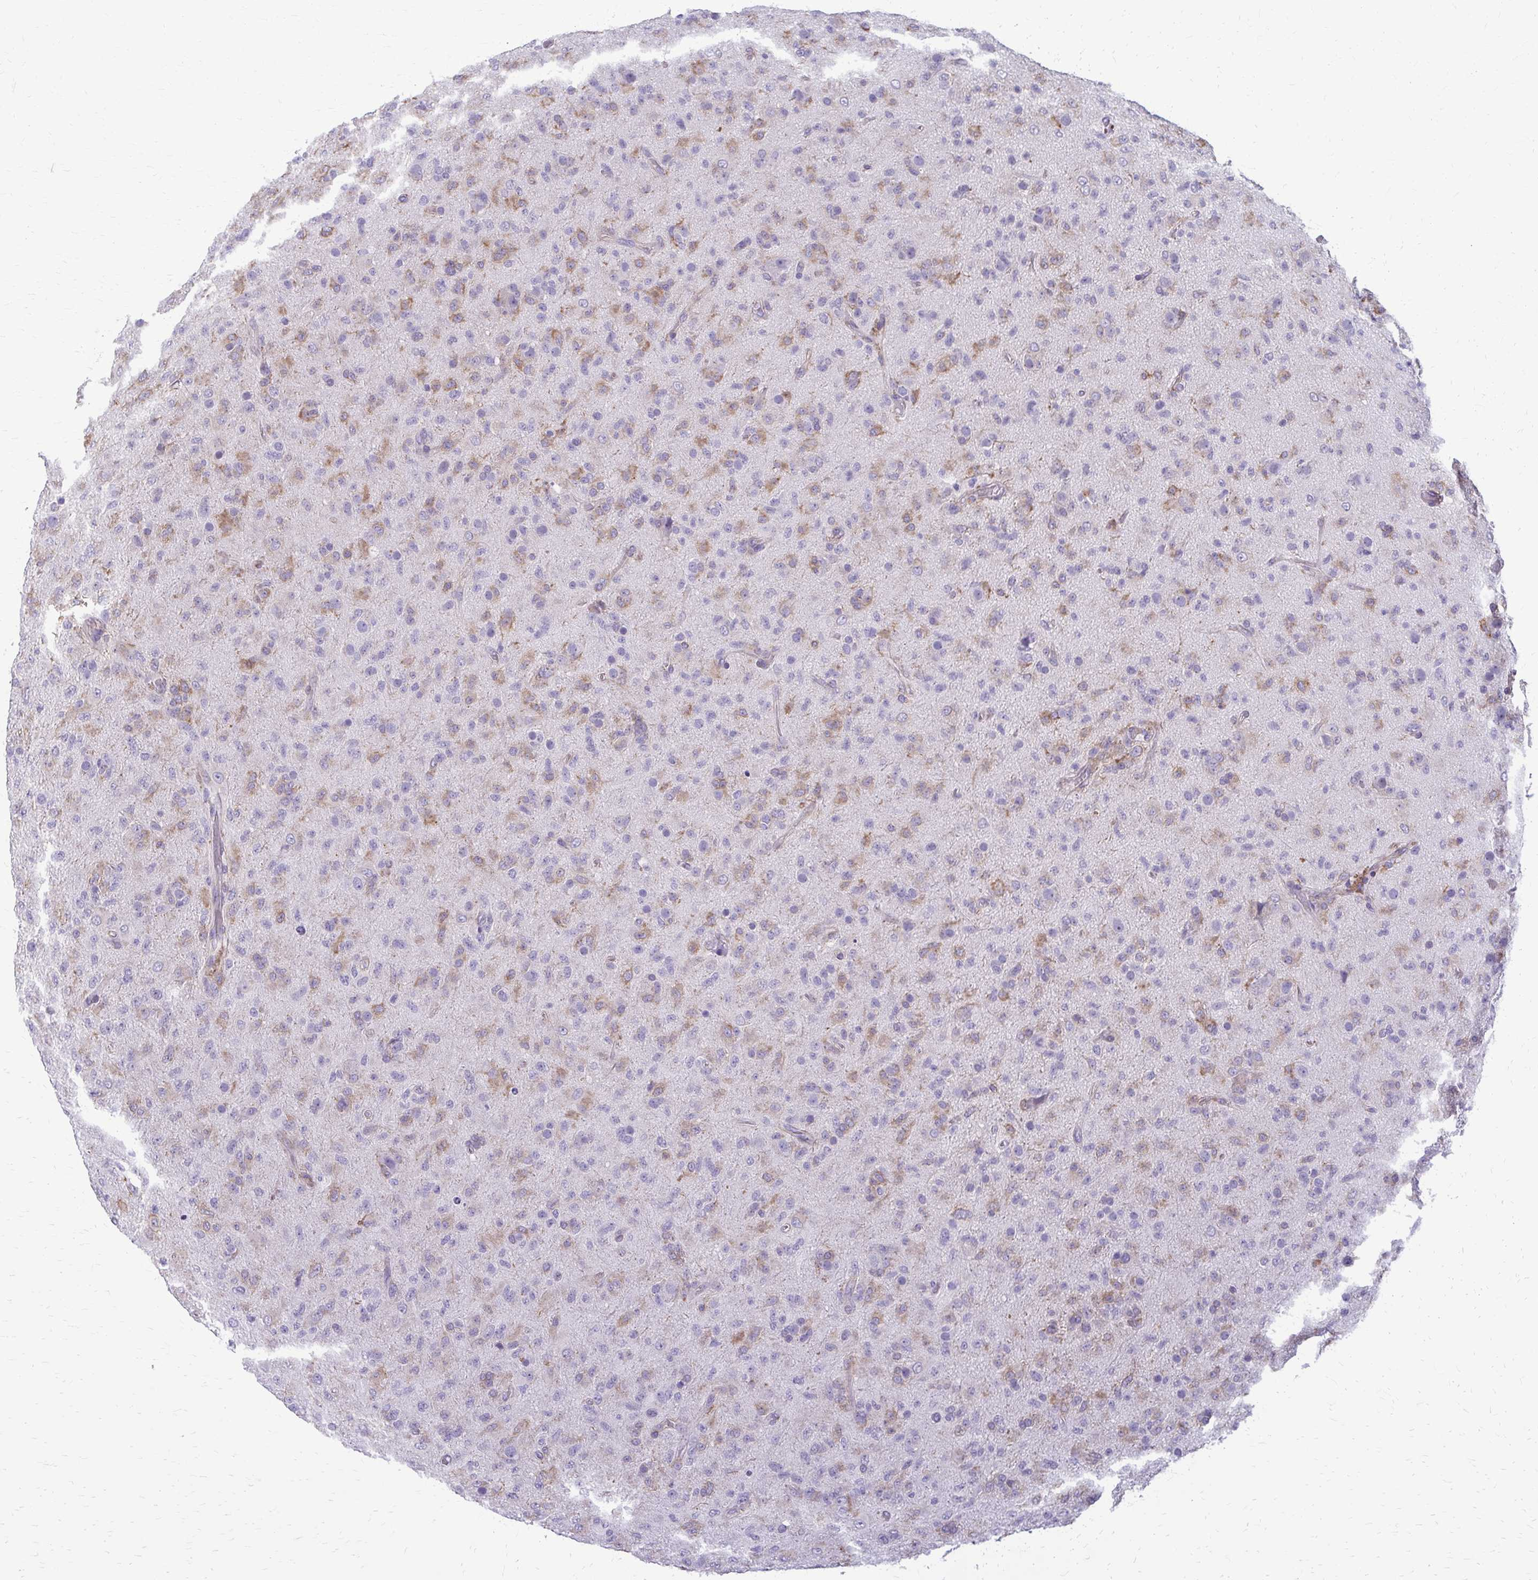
{"staining": {"intensity": "weak", "quantity": "25%-75%", "location": "cytoplasmic/membranous"}, "tissue": "glioma", "cell_type": "Tumor cells", "image_type": "cancer", "snomed": [{"axis": "morphology", "description": "Glioma, malignant, Low grade"}, {"axis": "topography", "description": "Brain"}], "caption": "Immunohistochemistry staining of glioma, which shows low levels of weak cytoplasmic/membranous positivity in about 25%-75% of tumor cells indicating weak cytoplasmic/membranous protein positivity. The staining was performed using DAB (3,3'-diaminobenzidine) (brown) for protein detection and nuclei were counterstained in hematoxylin (blue).", "gene": "DEPP1", "patient": {"sex": "male", "age": 65}}